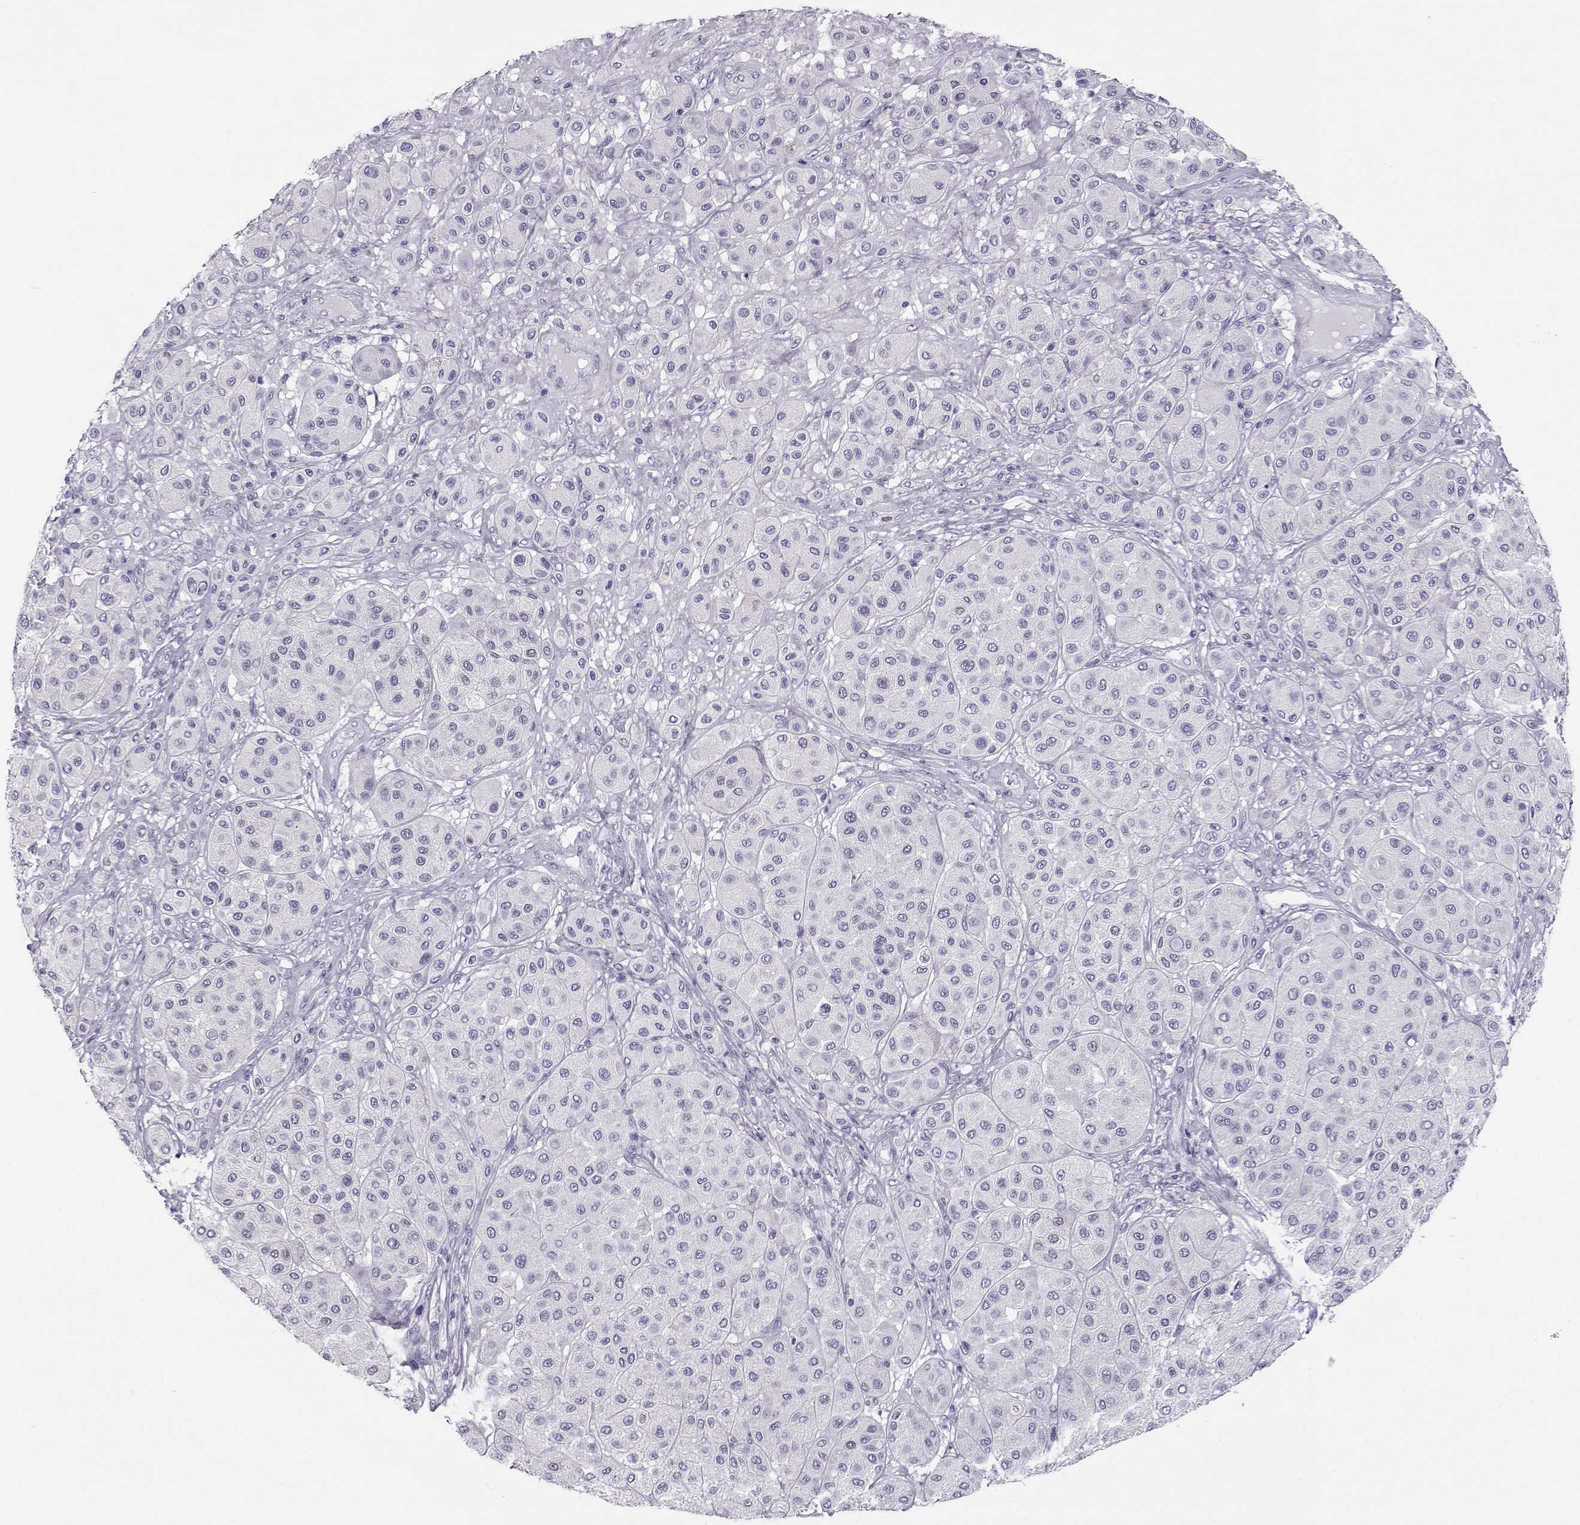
{"staining": {"intensity": "negative", "quantity": "none", "location": "none"}, "tissue": "melanoma", "cell_type": "Tumor cells", "image_type": "cancer", "snomed": [{"axis": "morphology", "description": "Malignant melanoma, Metastatic site"}, {"axis": "topography", "description": "Smooth muscle"}], "caption": "Malignant melanoma (metastatic site) was stained to show a protein in brown. There is no significant positivity in tumor cells. (DAB (3,3'-diaminobenzidine) IHC visualized using brightfield microscopy, high magnification).", "gene": "RHOXF2", "patient": {"sex": "male", "age": 41}}